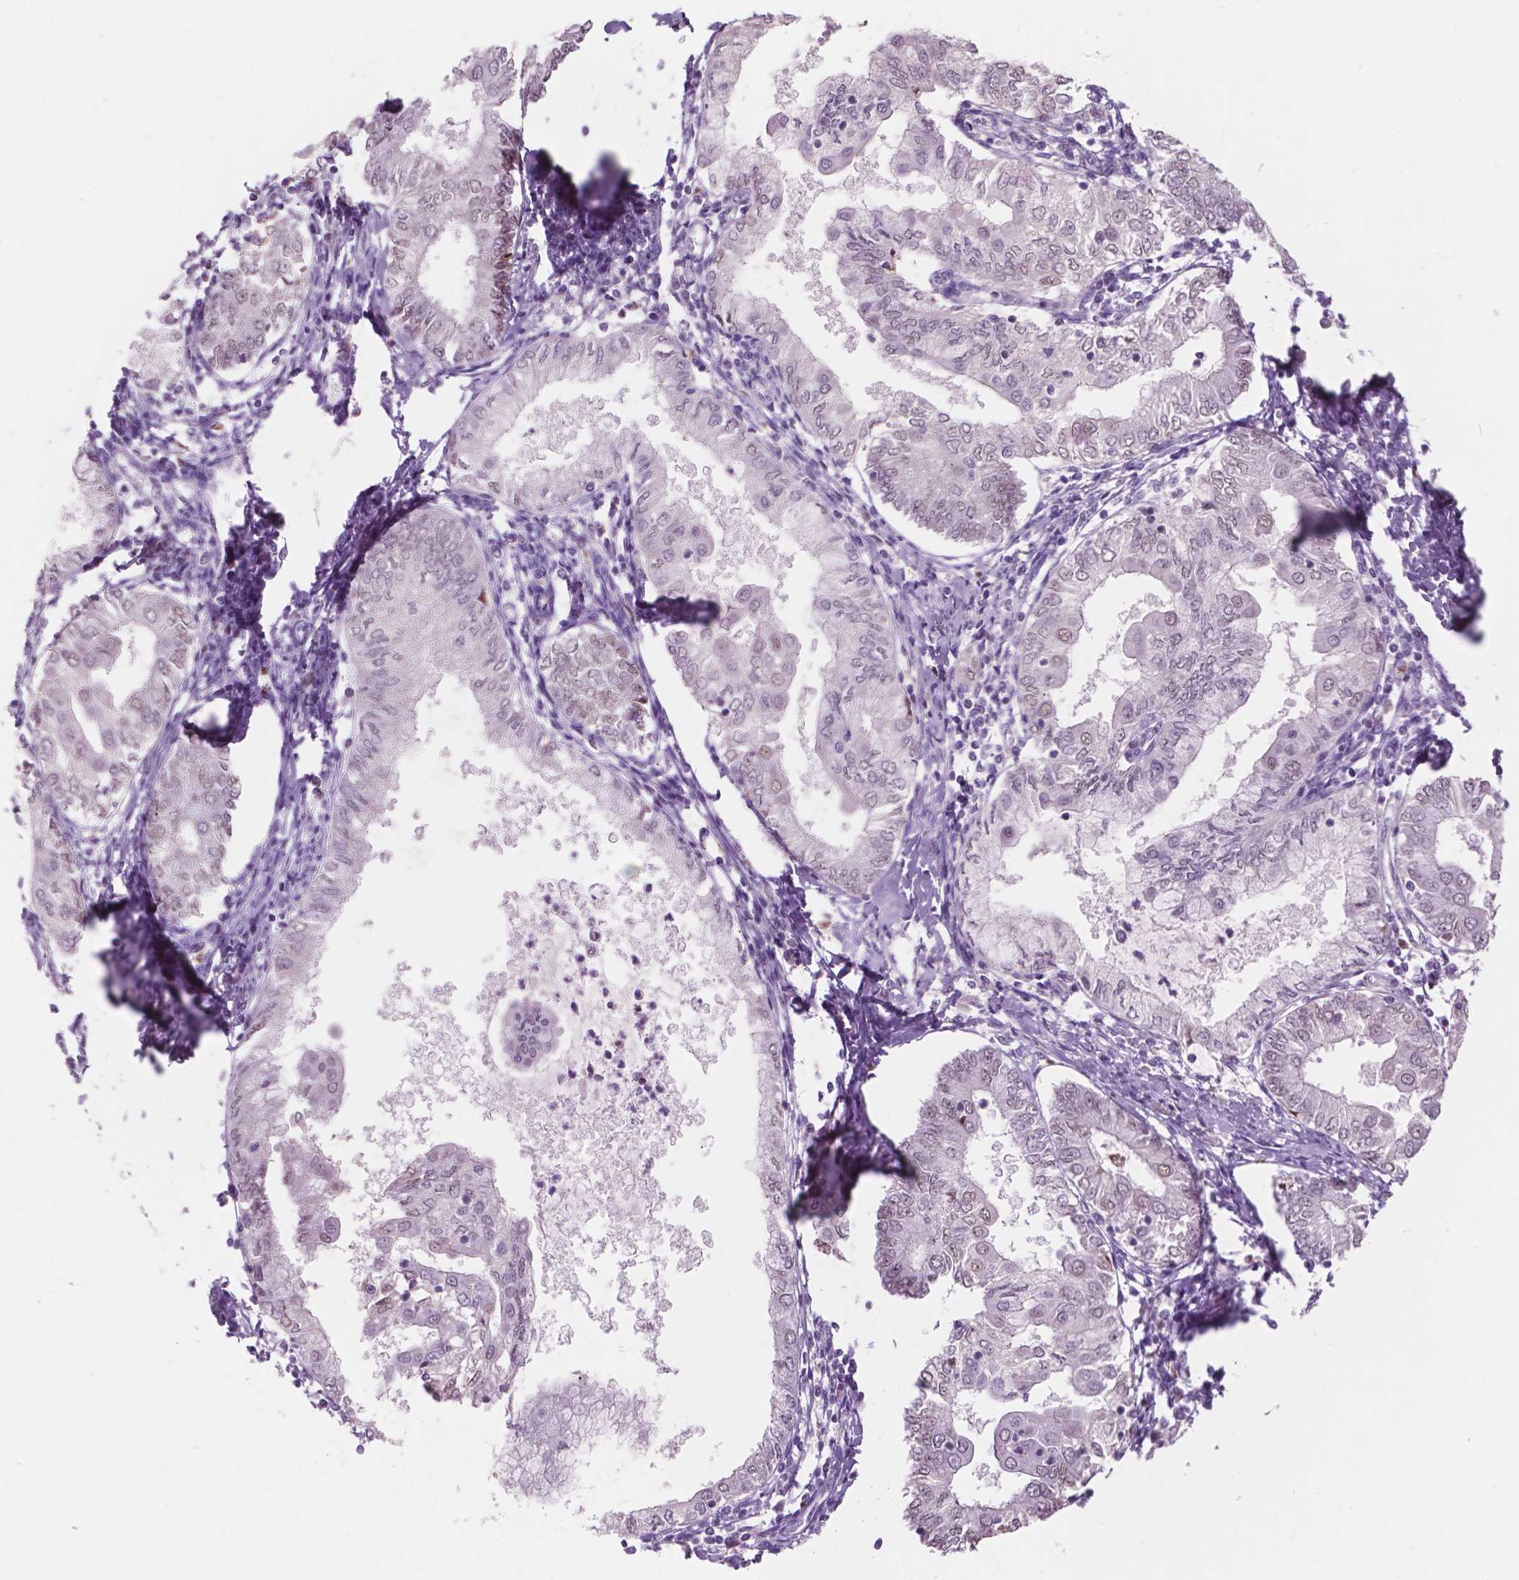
{"staining": {"intensity": "weak", "quantity": "25%-75%", "location": "nuclear"}, "tissue": "endometrial cancer", "cell_type": "Tumor cells", "image_type": "cancer", "snomed": [{"axis": "morphology", "description": "Adenocarcinoma, NOS"}, {"axis": "topography", "description": "Endometrium"}], "caption": "Immunohistochemistry staining of endometrial cancer, which exhibits low levels of weak nuclear positivity in approximately 25%-75% of tumor cells indicating weak nuclear protein positivity. The staining was performed using DAB (brown) for protein detection and nuclei were counterstained in hematoxylin (blue).", "gene": "CTR9", "patient": {"sex": "female", "age": 68}}